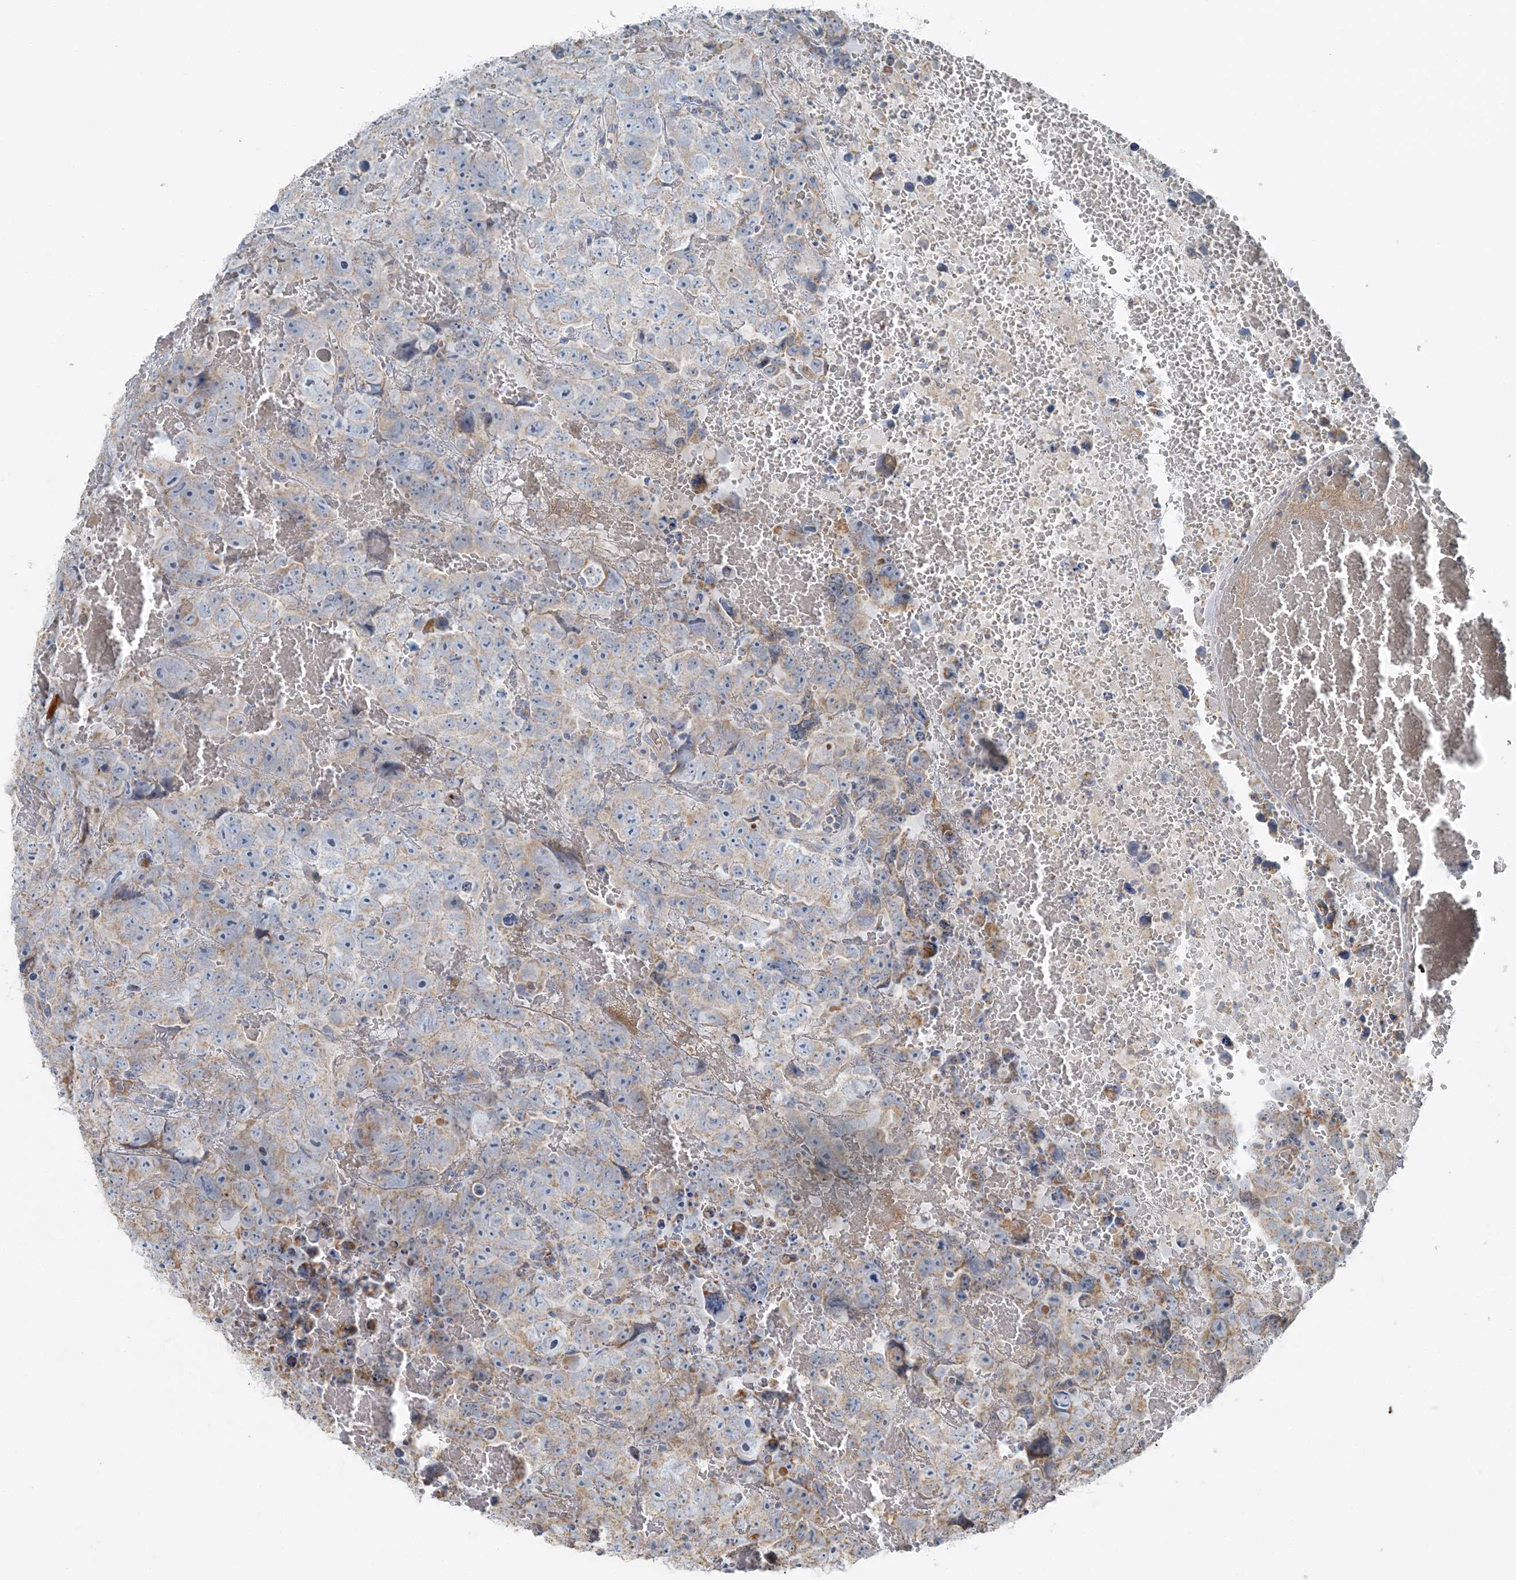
{"staining": {"intensity": "weak", "quantity": "25%-75%", "location": "cytoplasmic/membranous"}, "tissue": "testis cancer", "cell_type": "Tumor cells", "image_type": "cancer", "snomed": [{"axis": "morphology", "description": "Carcinoma, Embryonal, NOS"}, {"axis": "topography", "description": "Testis"}], "caption": "Immunohistochemistry (IHC) (DAB) staining of testis embryonal carcinoma exhibits weak cytoplasmic/membranous protein expression in about 25%-75% of tumor cells.", "gene": "SLC22A16", "patient": {"sex": "male", "age": 45}}